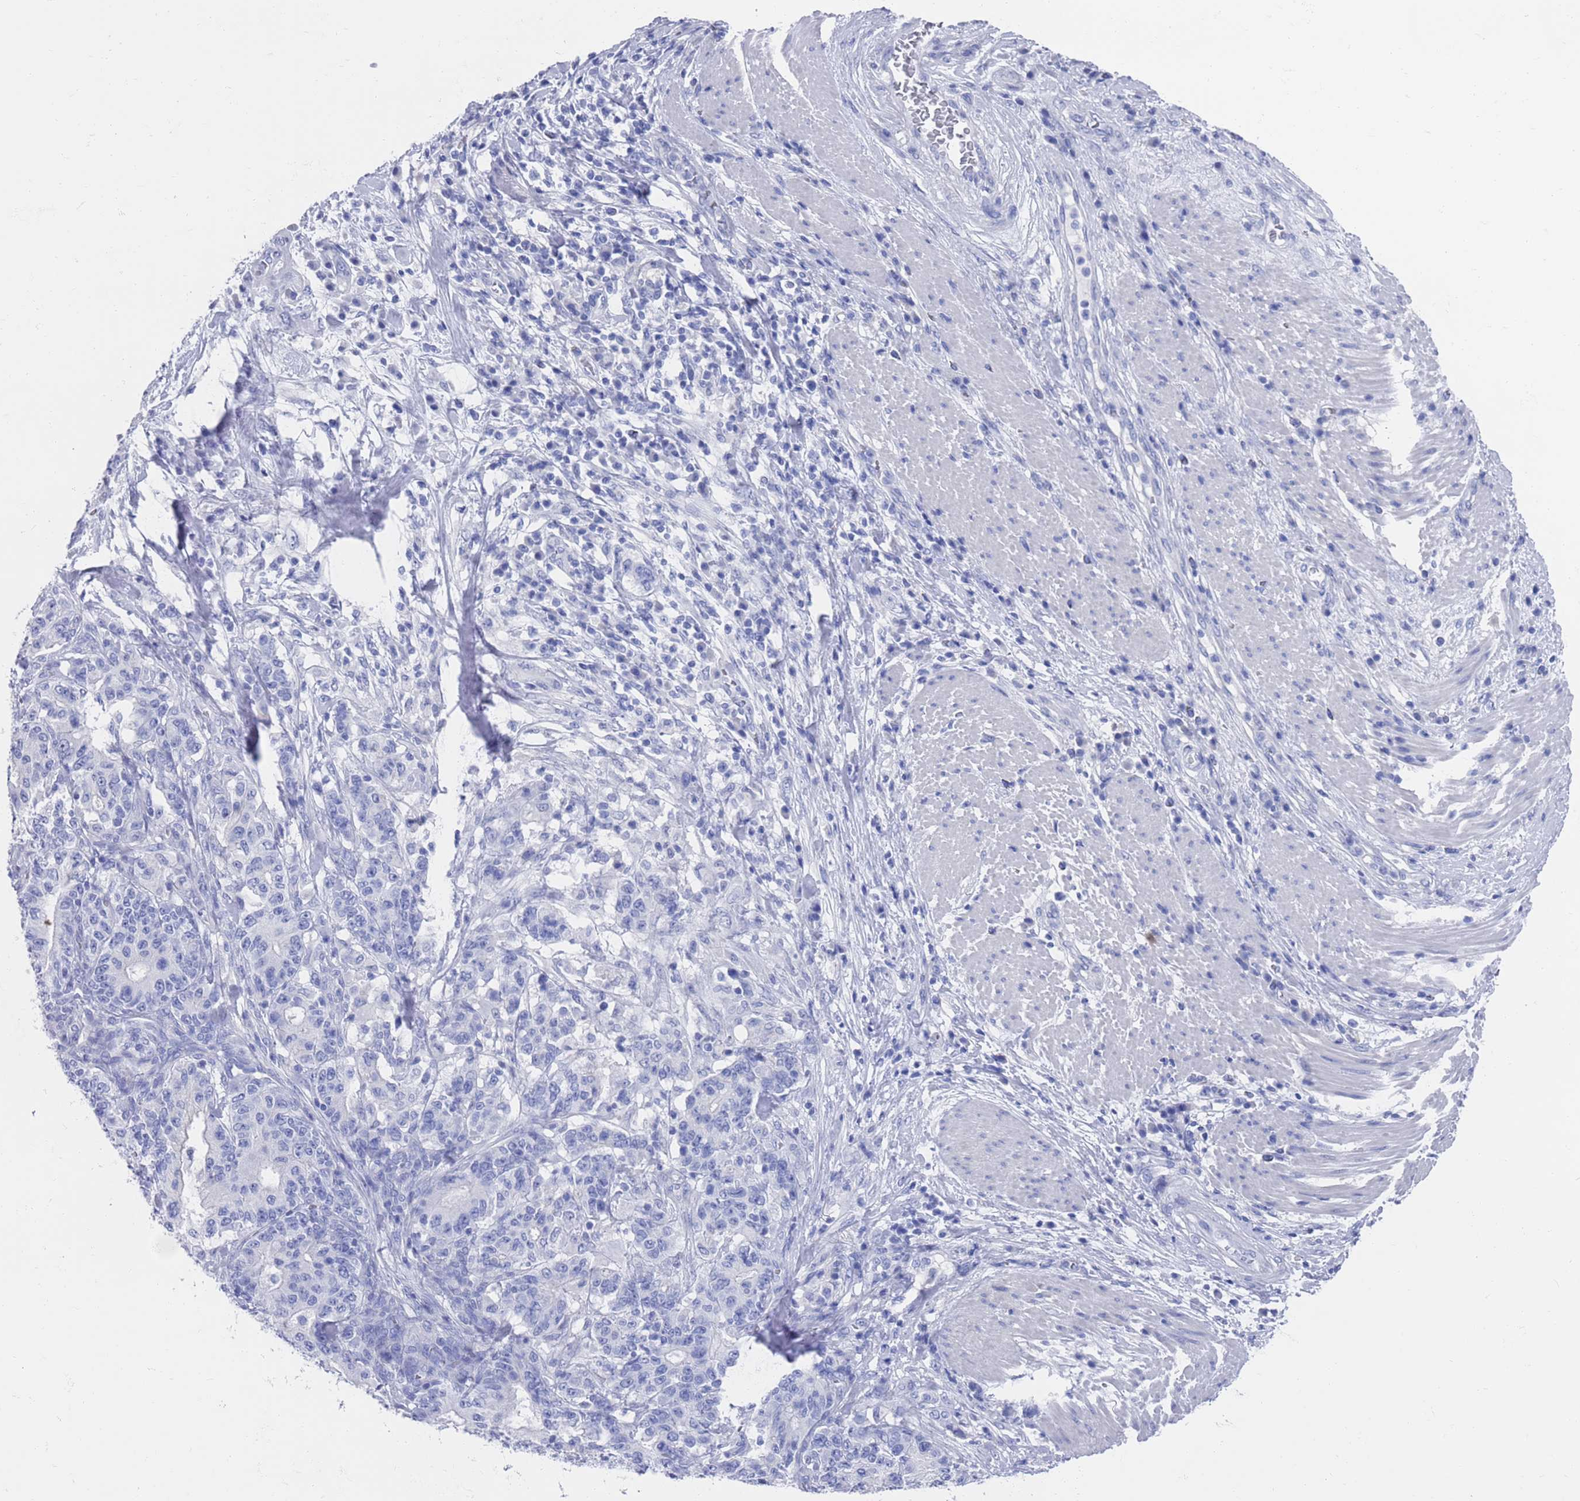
{"staining": {"intensity": "negative", "quantity": "none", "location": "none"}, "tissue": "stomach cancer", "cell_type": "Tumor cells", "image_type": "cancer", "snomed": [{"axis": "morphology", "description": "Normal tissue, NOS"}, {"axis": "morphology", "description": "Adenocarcinoma, NOS"}, {"axis": "topography", "description": "Stomach"}], "caption": "An image of human stomach cancer (adenocarcinoma) is negative for staining in tumor cells. Nuclei are stained in blue.", "gene": "MTMR2", "patient": {"sex": "female", "age": 64}}